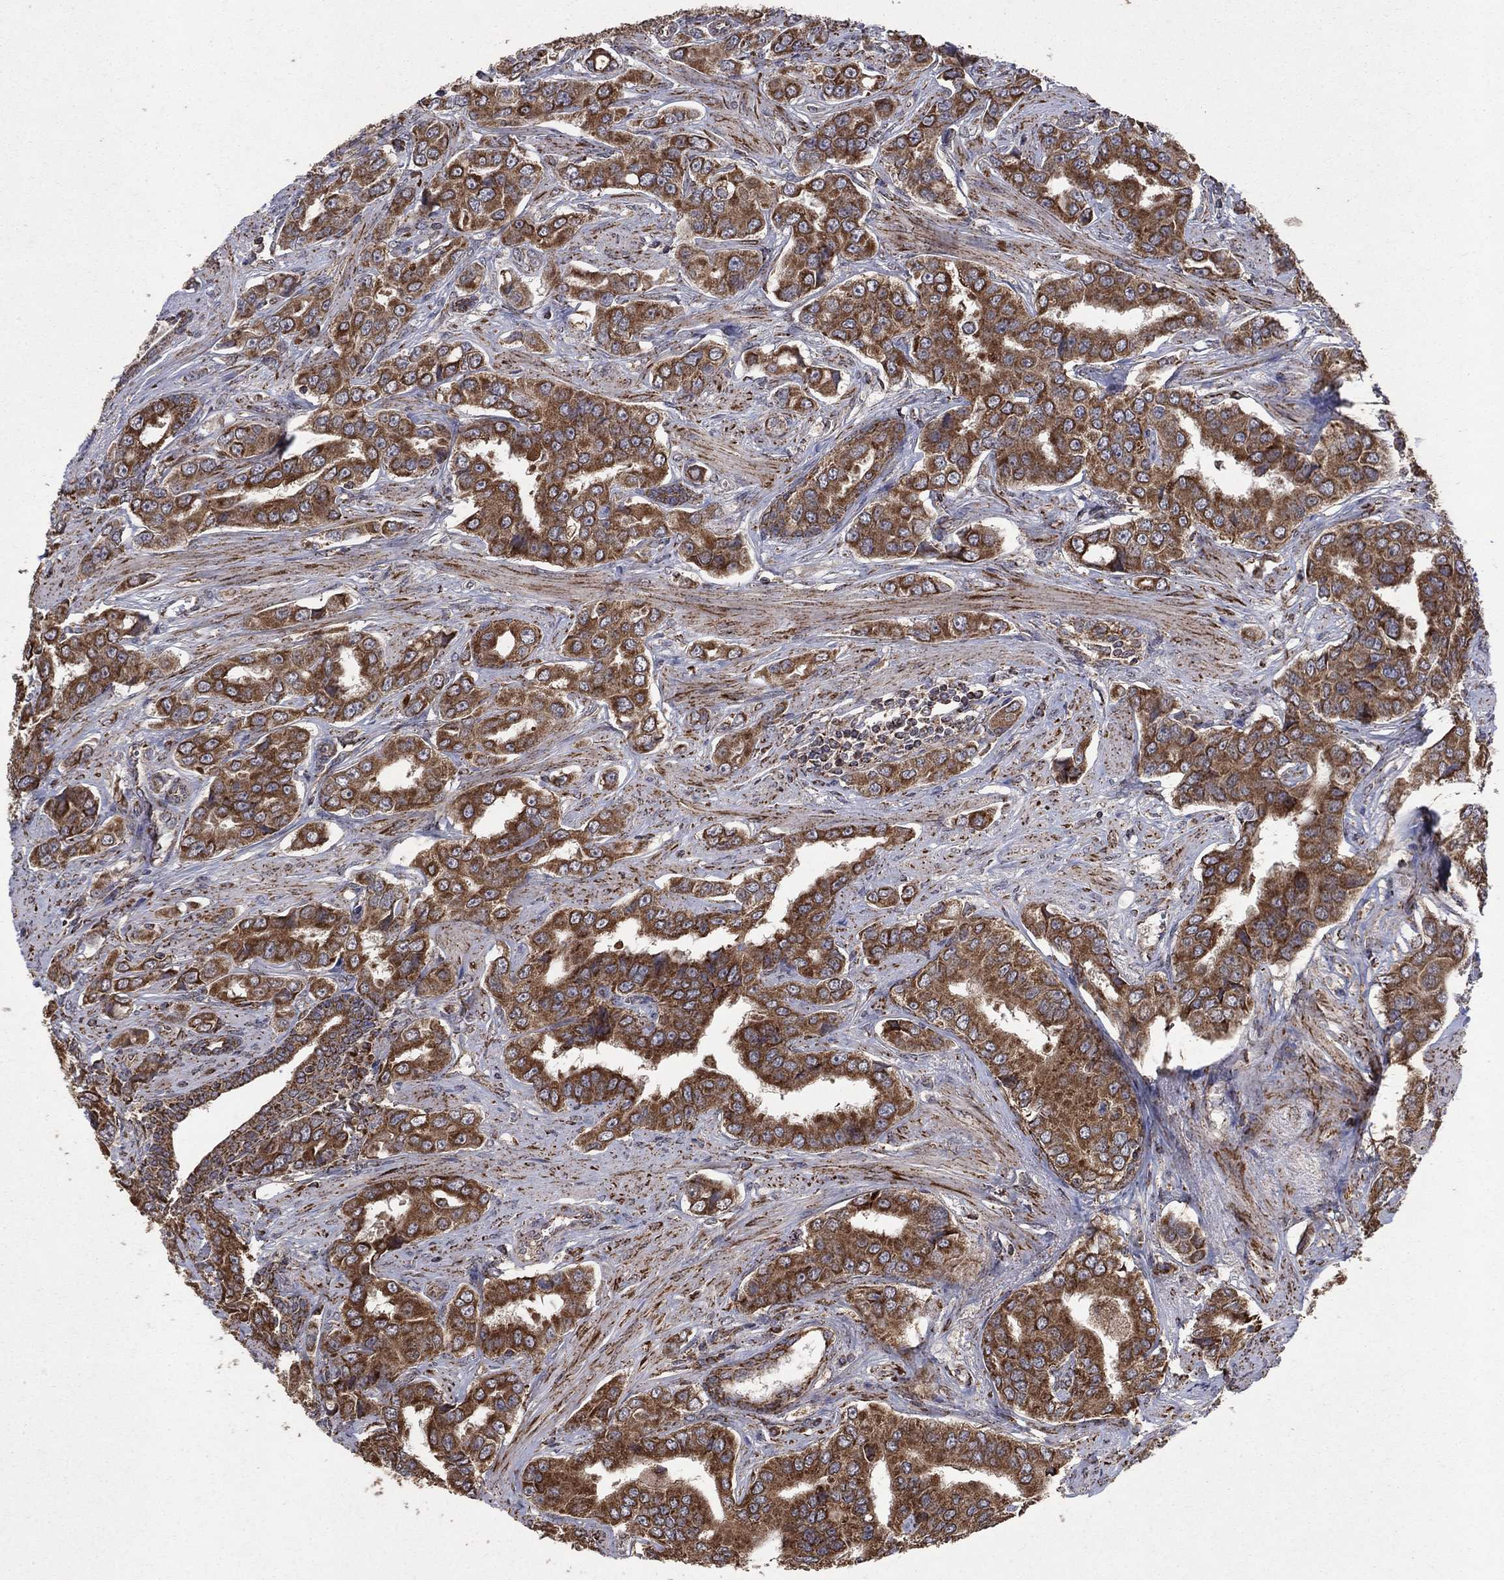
{"staining": {"intensity": "strong", "quantity": "25%-75%", "location": "cytoplasmic/membranous"}, "tissue": "prostate cancer", "cell_type": "Tumor cells", "image_type": "cancer", "snomed": [{"axis": "morphology", "description": "Adenocarcinoma, NOS"}, {"axis": "topography", "description": "Prostate and seminal vesicle, NOS"}, {"axis": "topography", "description": "Prostate"}], "caption": "Immunohistochemistry (IHC) micrograph of human prostate adenocarcinoma stained for a protein (brown), which displays high levels of strong cytoplasmic/membranous expression in approximately 25%-75% of tumor cells.", "gene": "DPH1", "patient": {"sex": "male", "age": 69}}